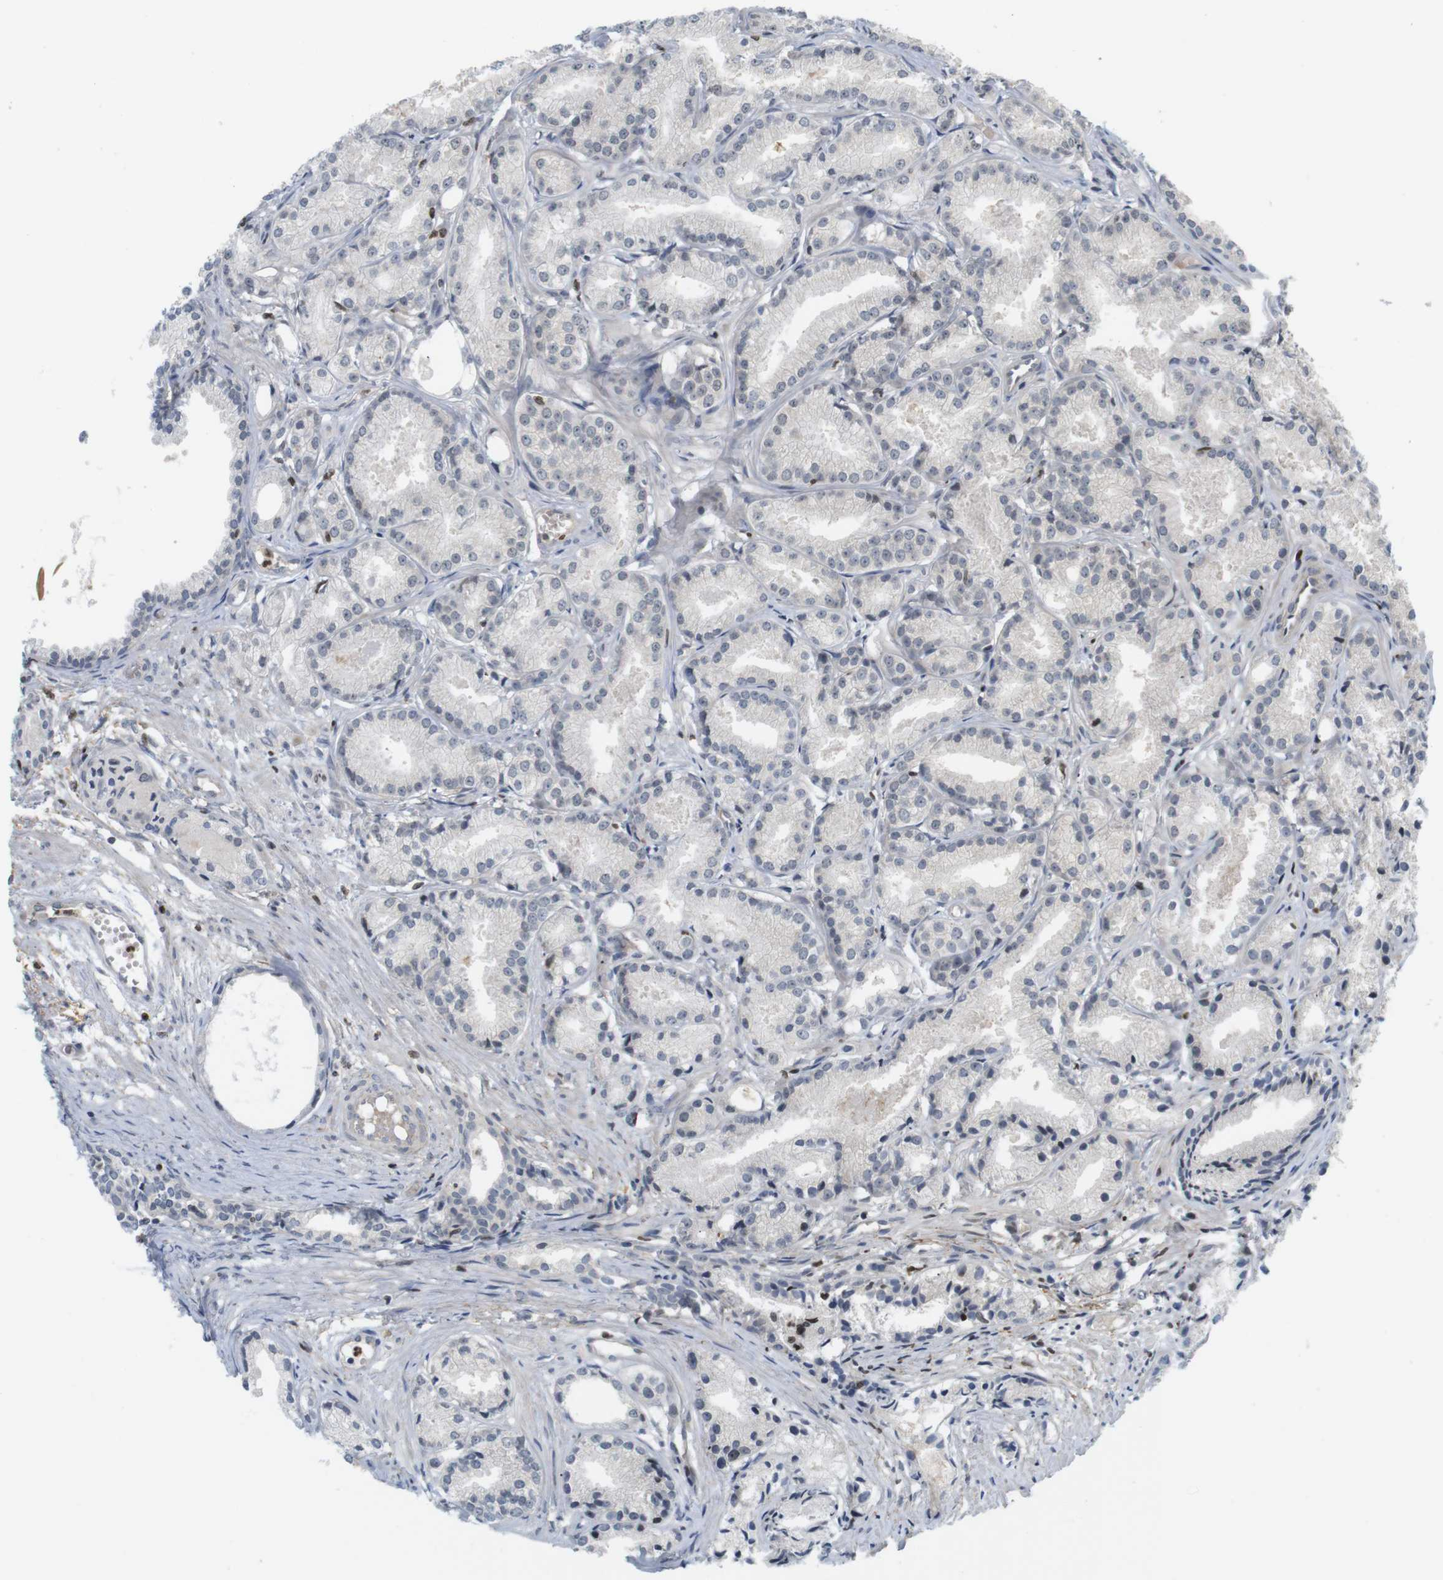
{"staining": {"intensity": "negative", "quantity": "none", "location": "none"}, "tissue": "prostate cancer", "cell_type": "Tumor cells", "image_type": "cancer", "snomed": [{"axis": "morphology", "description": "Adenocarcinoma, Low grade"}, {"axis": "topography", "description": "Prostate"}], "caption": "Immunohistochemistry (IHC) micrograph of human prostate cancer (low-grade adenocarcinoma) stained for a protein (brown), which shows no staining in tumor cells.", "gene": "MBD1", "patient": {"sex": "male", "age": 72}}